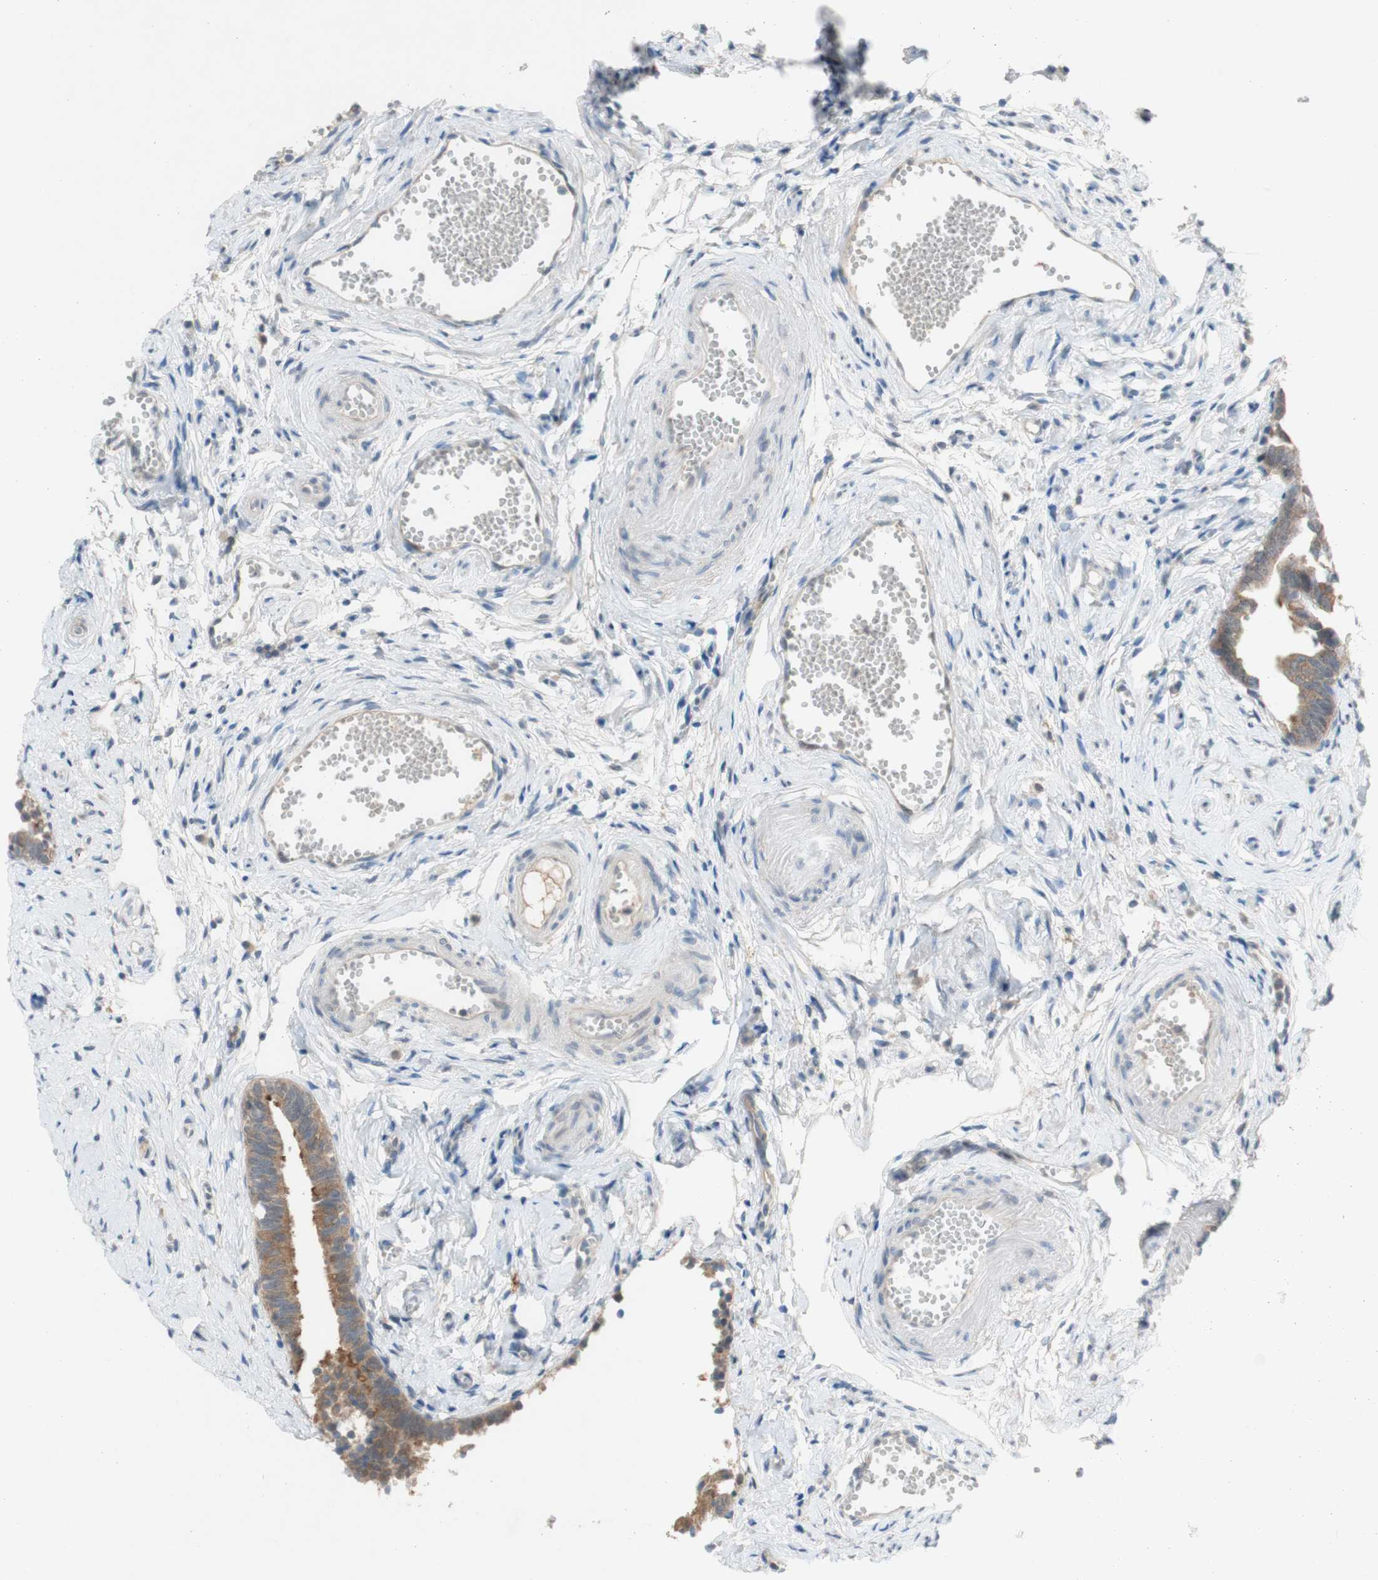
{"staining": {"intensity": "moderate", "quantity": ">75%", "location": "cytoplasmic/membranous"}, "tissue": "fallopian tube", "cell_type": "Glandular cells", "image_type": "normal", "snomed": [{"axis": "morphology", "description": "Normal tissue, NOS"}, {"axis": "topography", "description": "Fallopian tube"}], "caption": "High-magnification brightfield microscopy of normal fallopian tube stained with DAB (3,3'-diaminobenzidine) (brown) and counterstained with hematoxylin (blue). glandular cells exhibit moderate cytoplasmic/membranous positivity is appreciated in approximately>75% of cells.", "gene": "PEX2", "patient": {"sex": "female", "age": 71}}